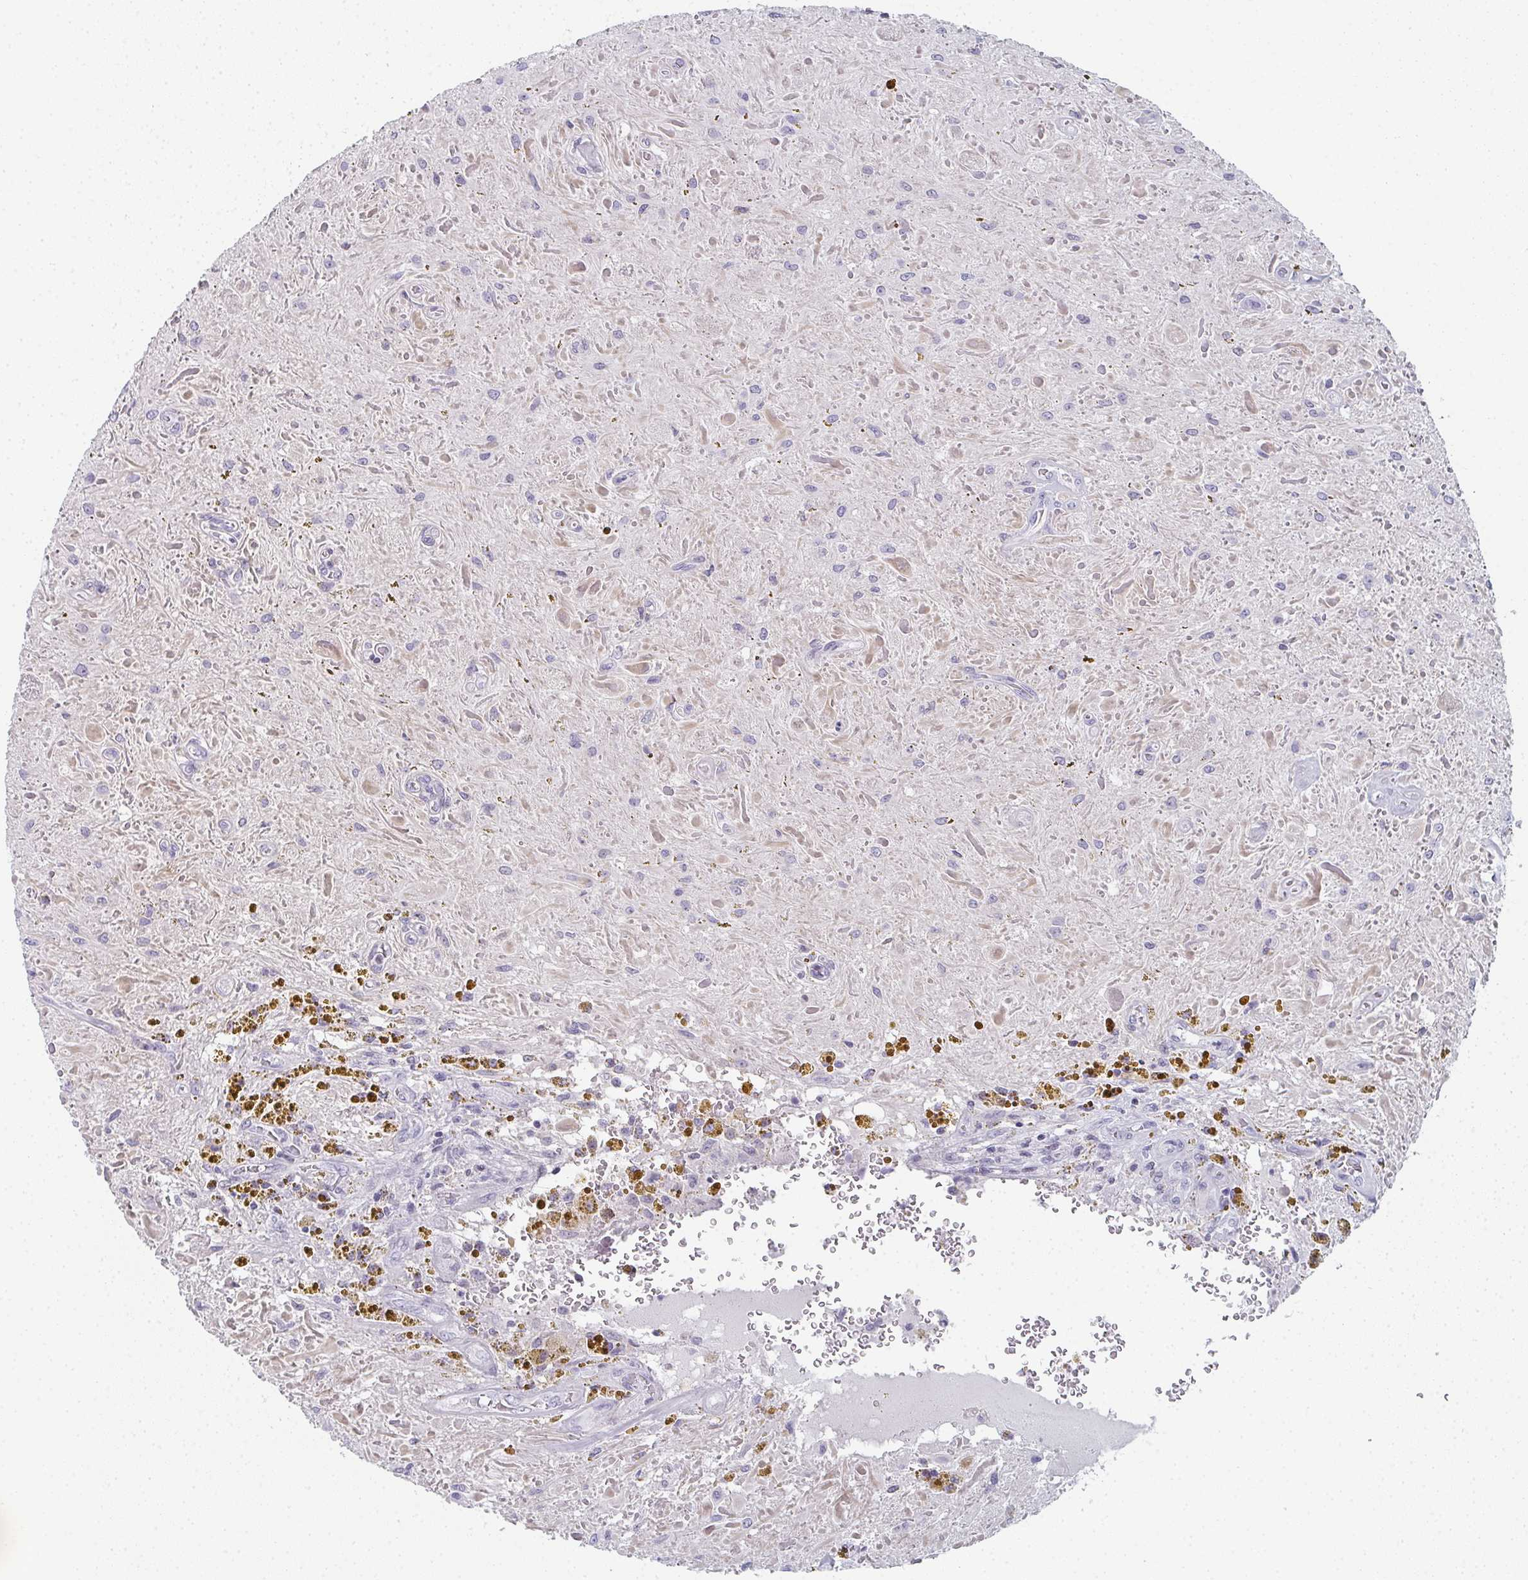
{"staining": {"intensity": "negative", "quantity": "none", "location": "none"}, "tissue": "glioma", "cell_type": "Tumor cells", "image_type": "cancer", "snomed": [{"axis": "morphology", "description": "Glioma, malignant, Low grade"}, {"axis": "topography", "description": "Cerebellum"}], "caption": "Immunohistochemical staining of glioma displays no significant expression in tumor cells.", "gene": "PYCR3", "patient": {"sex": "female", "age": 14}}